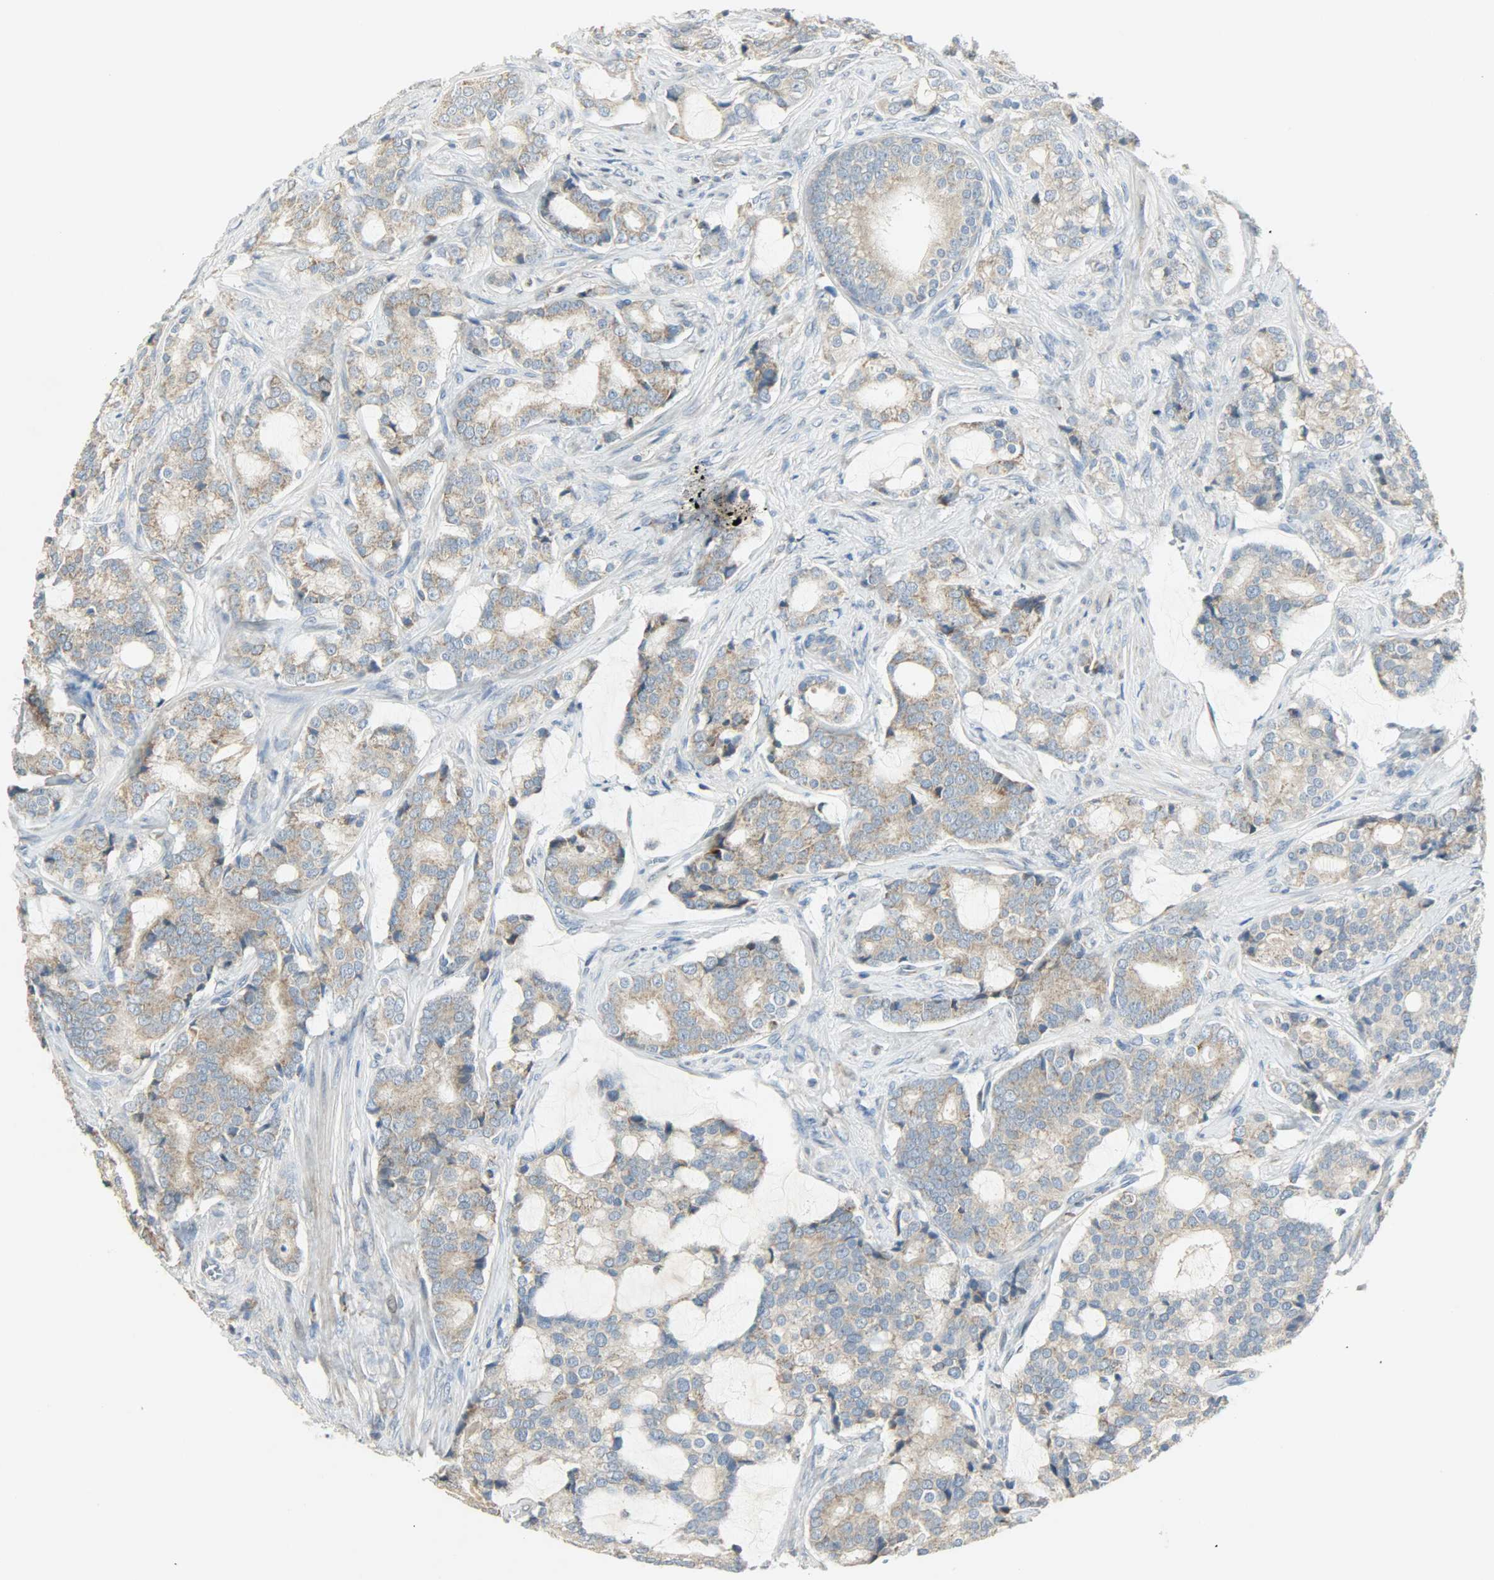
{"staining": {"intensity": "moderate", "quantity": ">75%", "location": "cytoplasmic/membranous"}, "tissue": "prostate cancer", "cell_type": "Tumor cells", "image_type": "cancer", "snomed": [{"axis": "morphology", "description": "Adenocarcinoma, Low grade"}, {"axis": "topography", "description": "Prostate"}], "caption": "Prostate adenocarcinoma (low-grade) stained with DAB IHC displays medium levels of moderate cytoplasmic/membranous expression in approximately >75% of tumor cells. The protein is shown in brown color, while the nuclei are stained blue.", "gene": "NNT", "patient": {"sex": "male", "age": 58}}